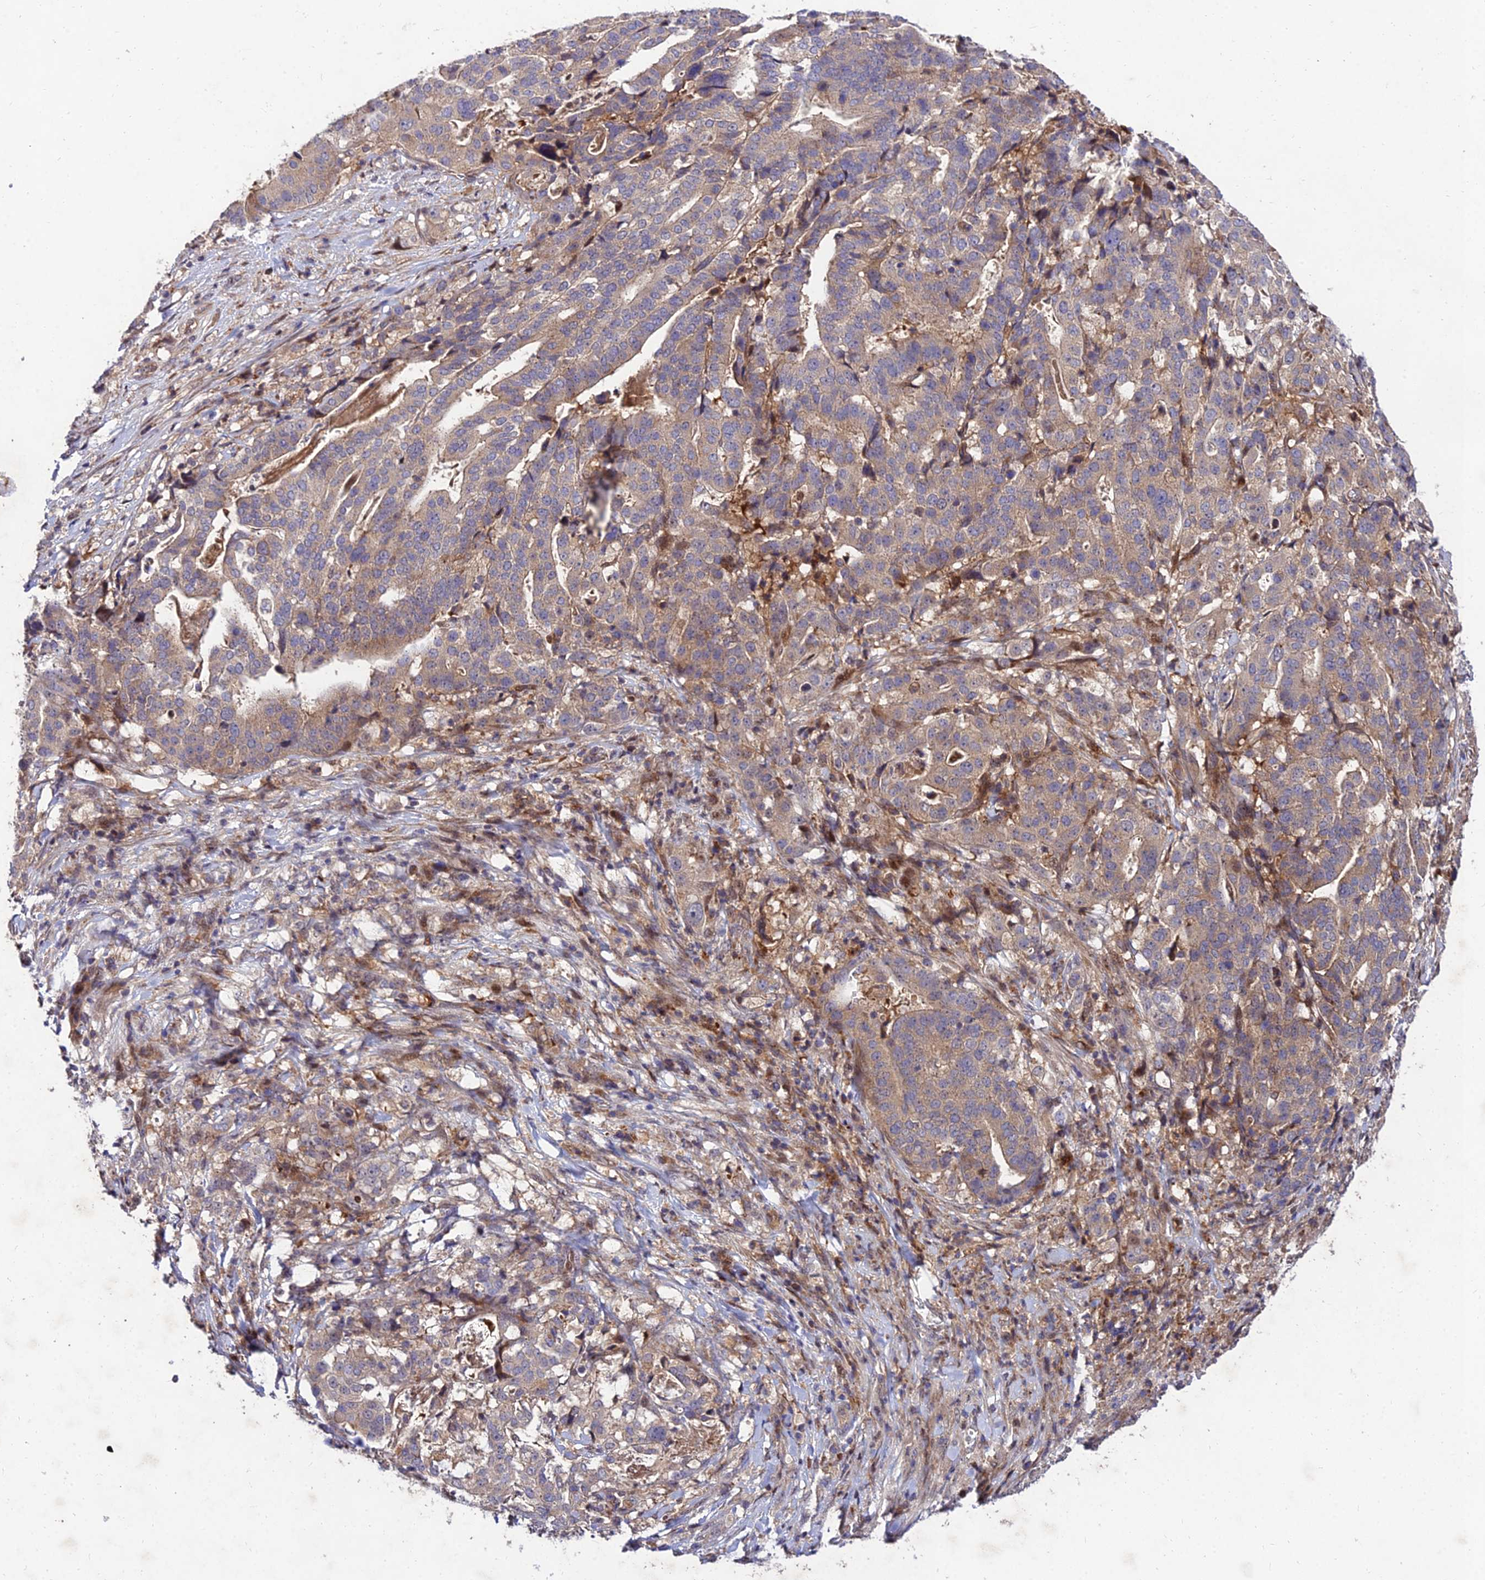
{"staining": {"intensity": "weak", "quantity": "25%-75%", "location": "cytoplasmic/membranous"}, "tissue": "stomach cancer", "cell_type": "Tumor cells", "image_type": "cancer", "snomed": [{"axis": "morphology", "description": "Adenocarcinoma, NOS"}, {"axis": "topography", "description": "Stomach"}], "caption": "Protein staining shows weak cytoplasmic/membranous positivity in approximately 25%-75% of tumor cells in stomach cancer.", "gene": "MKKS", "patient": {"sex": "male", "age": 48}}